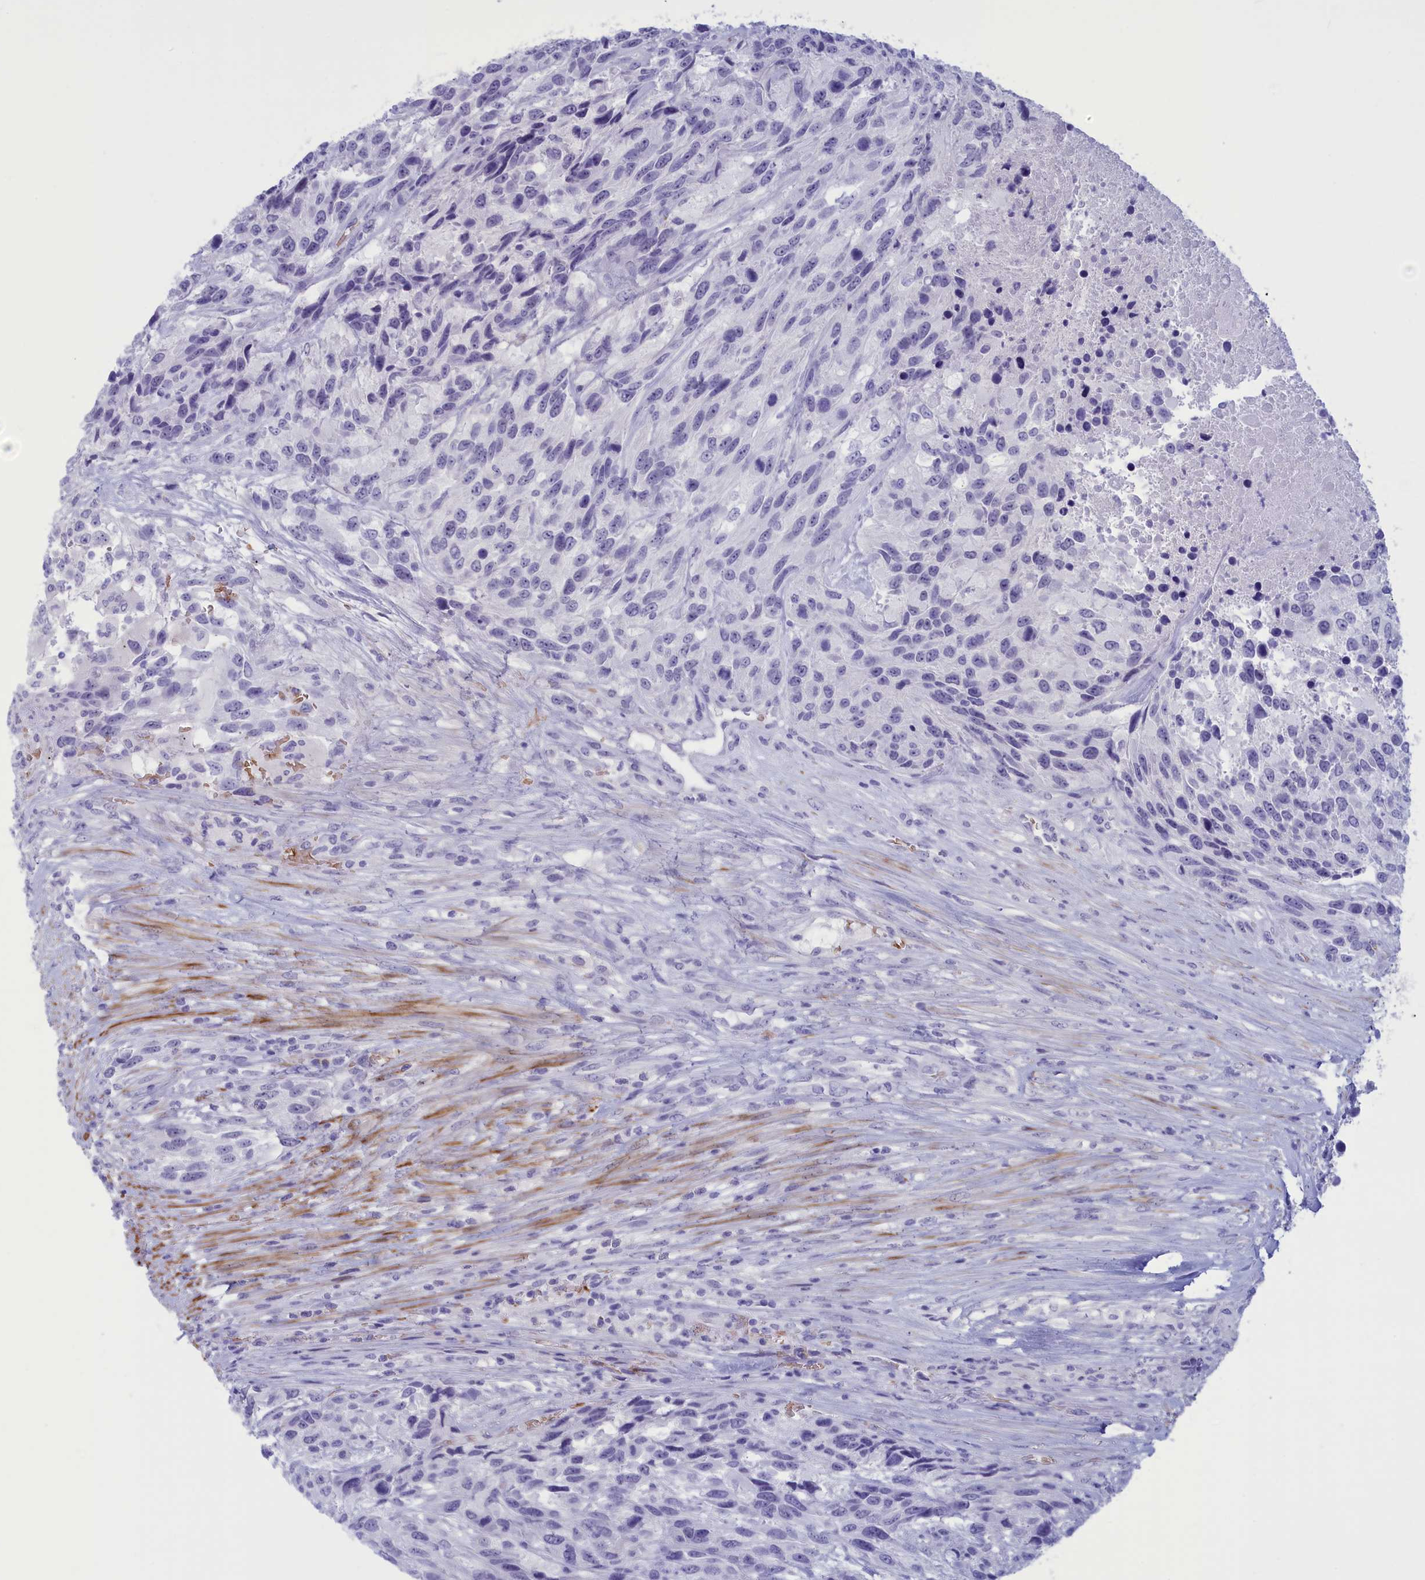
{"staining": {"intensity": "negative", "quantity": "none", "location": "none"}, "tissue": "urothelial cancer", "cell_type": "Tumor cells", "image_type": "cancer", "snomed": [{"axis": "morphology", "description": "Urothelial carcinoma, High grade"}, {"axis": "topography", "description": "Urinary bladder"}], "caption": "A histopathology image of human high-grade urothelial carcinoma is negative for staining in tumor cells. (DAB IHC, high magnification).", "gene": "GAPDHS", "patient": {"sex": "female", "age": 70}}